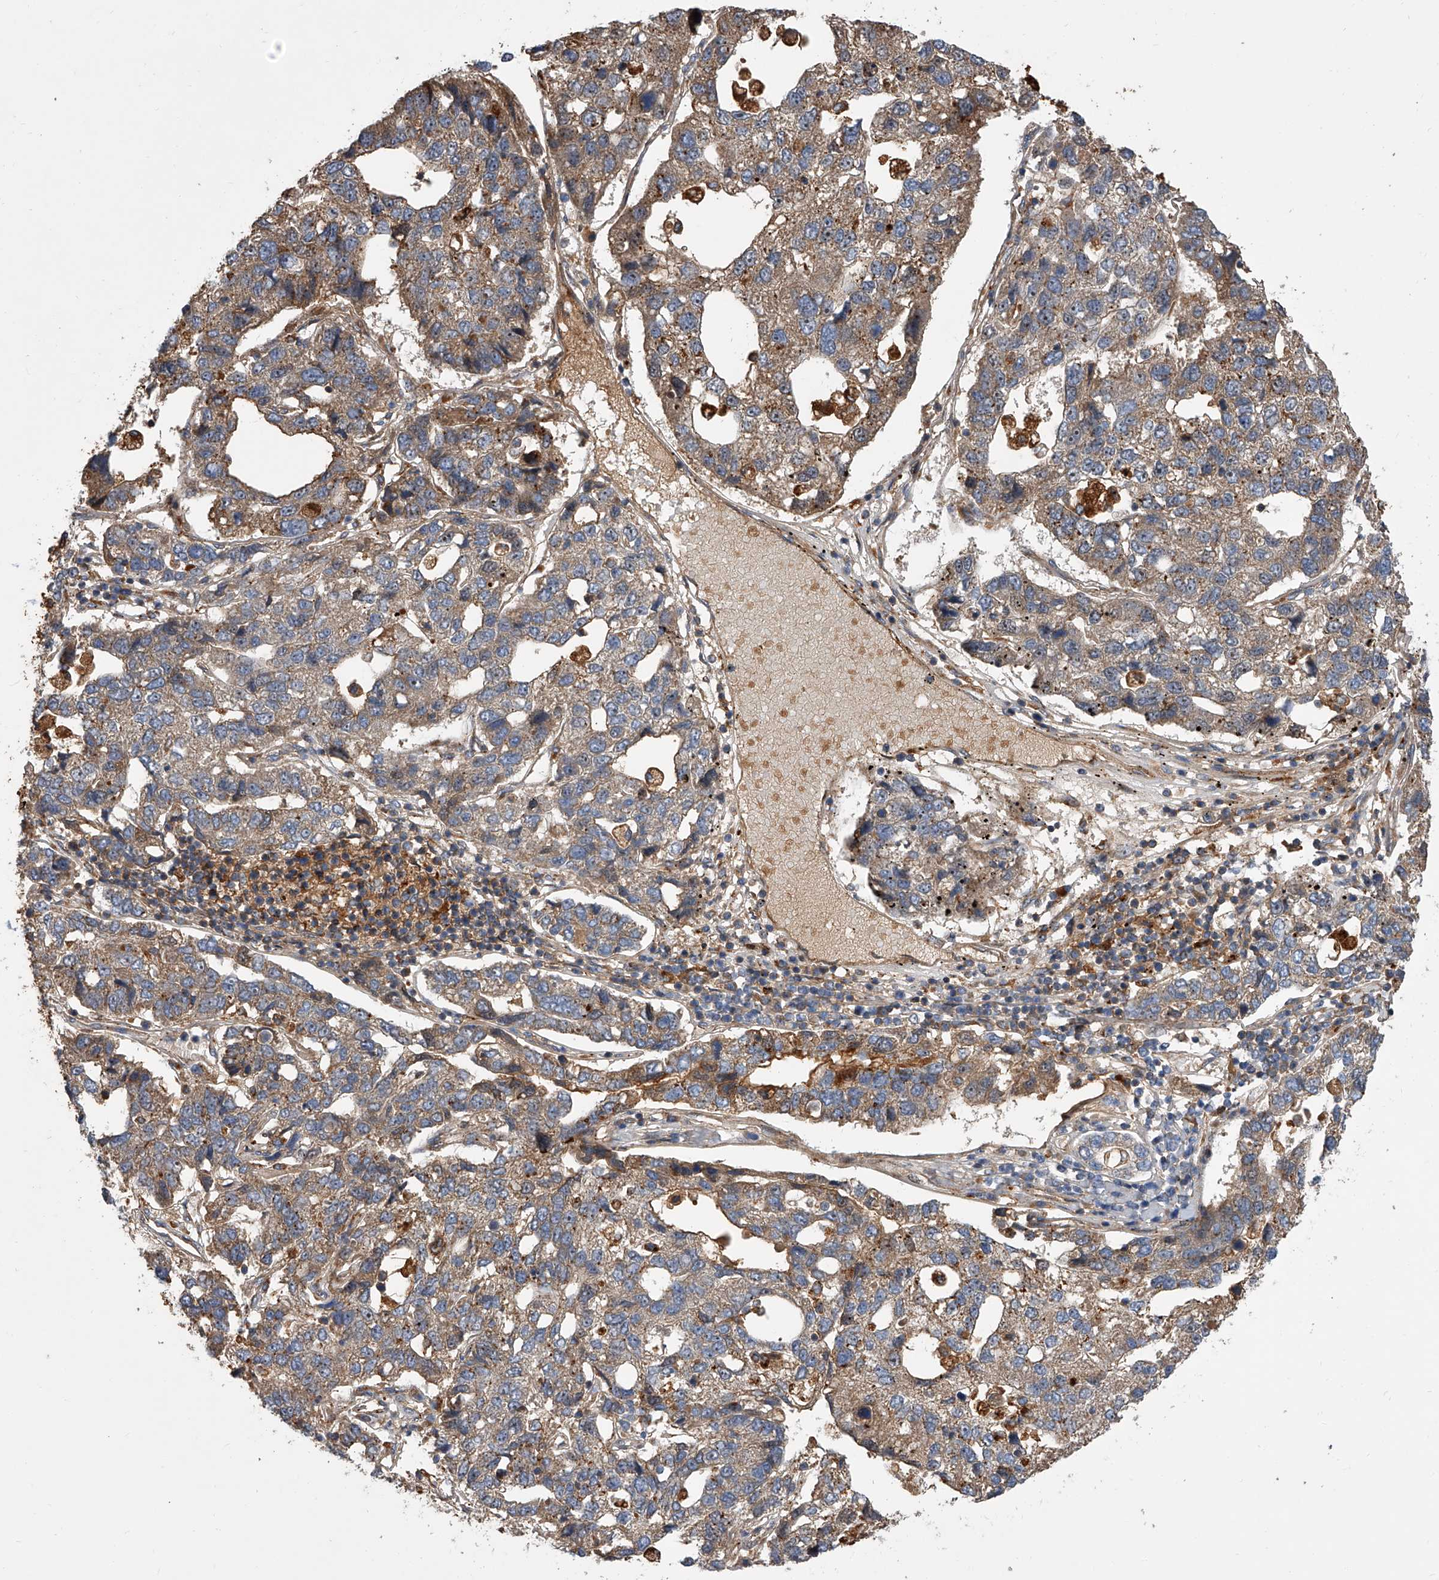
{"staining": {"intensity": "moderate", "quantity": ">75%", "location": "cytoplasmic/membranous"}, "tissue": "pancreatic cancer", "cell_type": "Tumor cells", "image_type": "cancer", "snomed": [{"axis": "morphology", "description": "Adenocarcinoma, NOS"}, {"axis": "topography", "description": "Pancreas"}], "caption": "Pancreatic cancer stained for a protein reveals moderate cytoplasmic/membranous positivity in tumor cells.", "gene": "USP47", "patient": {"sex": "female", "age": 61}}